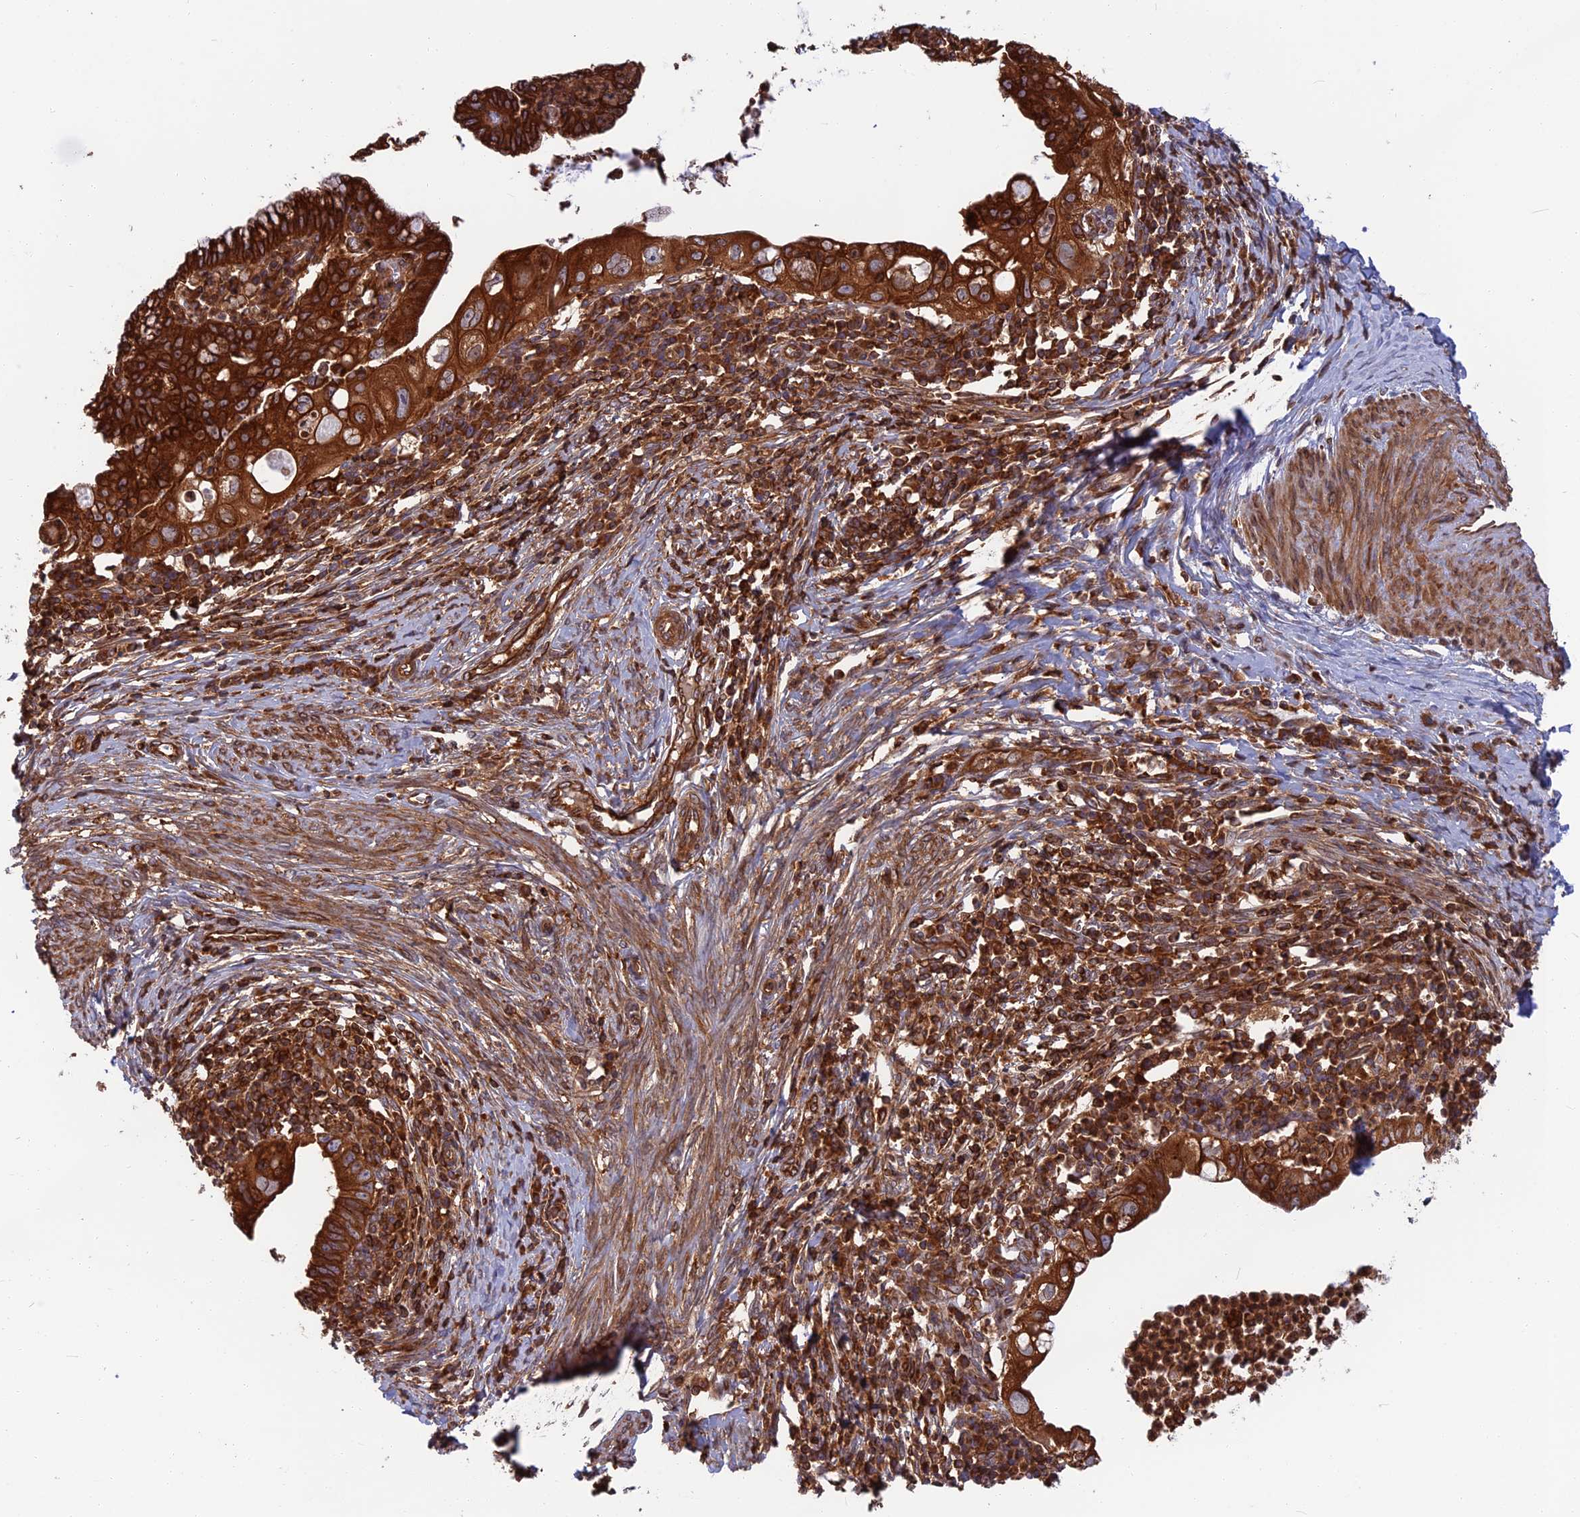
{"staining": {"intensity": "strong", "quantity": ">75%", "location": "cytoplasmic/membranous"}, "tissue": "cervical cancer", "cell_type": "Tumor cells", "image_type": "cancer", "snomed": [{"axis": "morphology", "description": "Adenocarcinoma, NOS"}, {"axis": "topography", "description": "Cervix"}], "caption": "Cervical adenocarcinoma stained with DAB (3,3'-diaminobenzidine) immunohistochemistry (IHC) reveals high levels of strong cytoplasmic/membranous staining in about >75% of tumor cells.", "gene": "WDR1", "patient": {"sex": "female", "age": 36}}